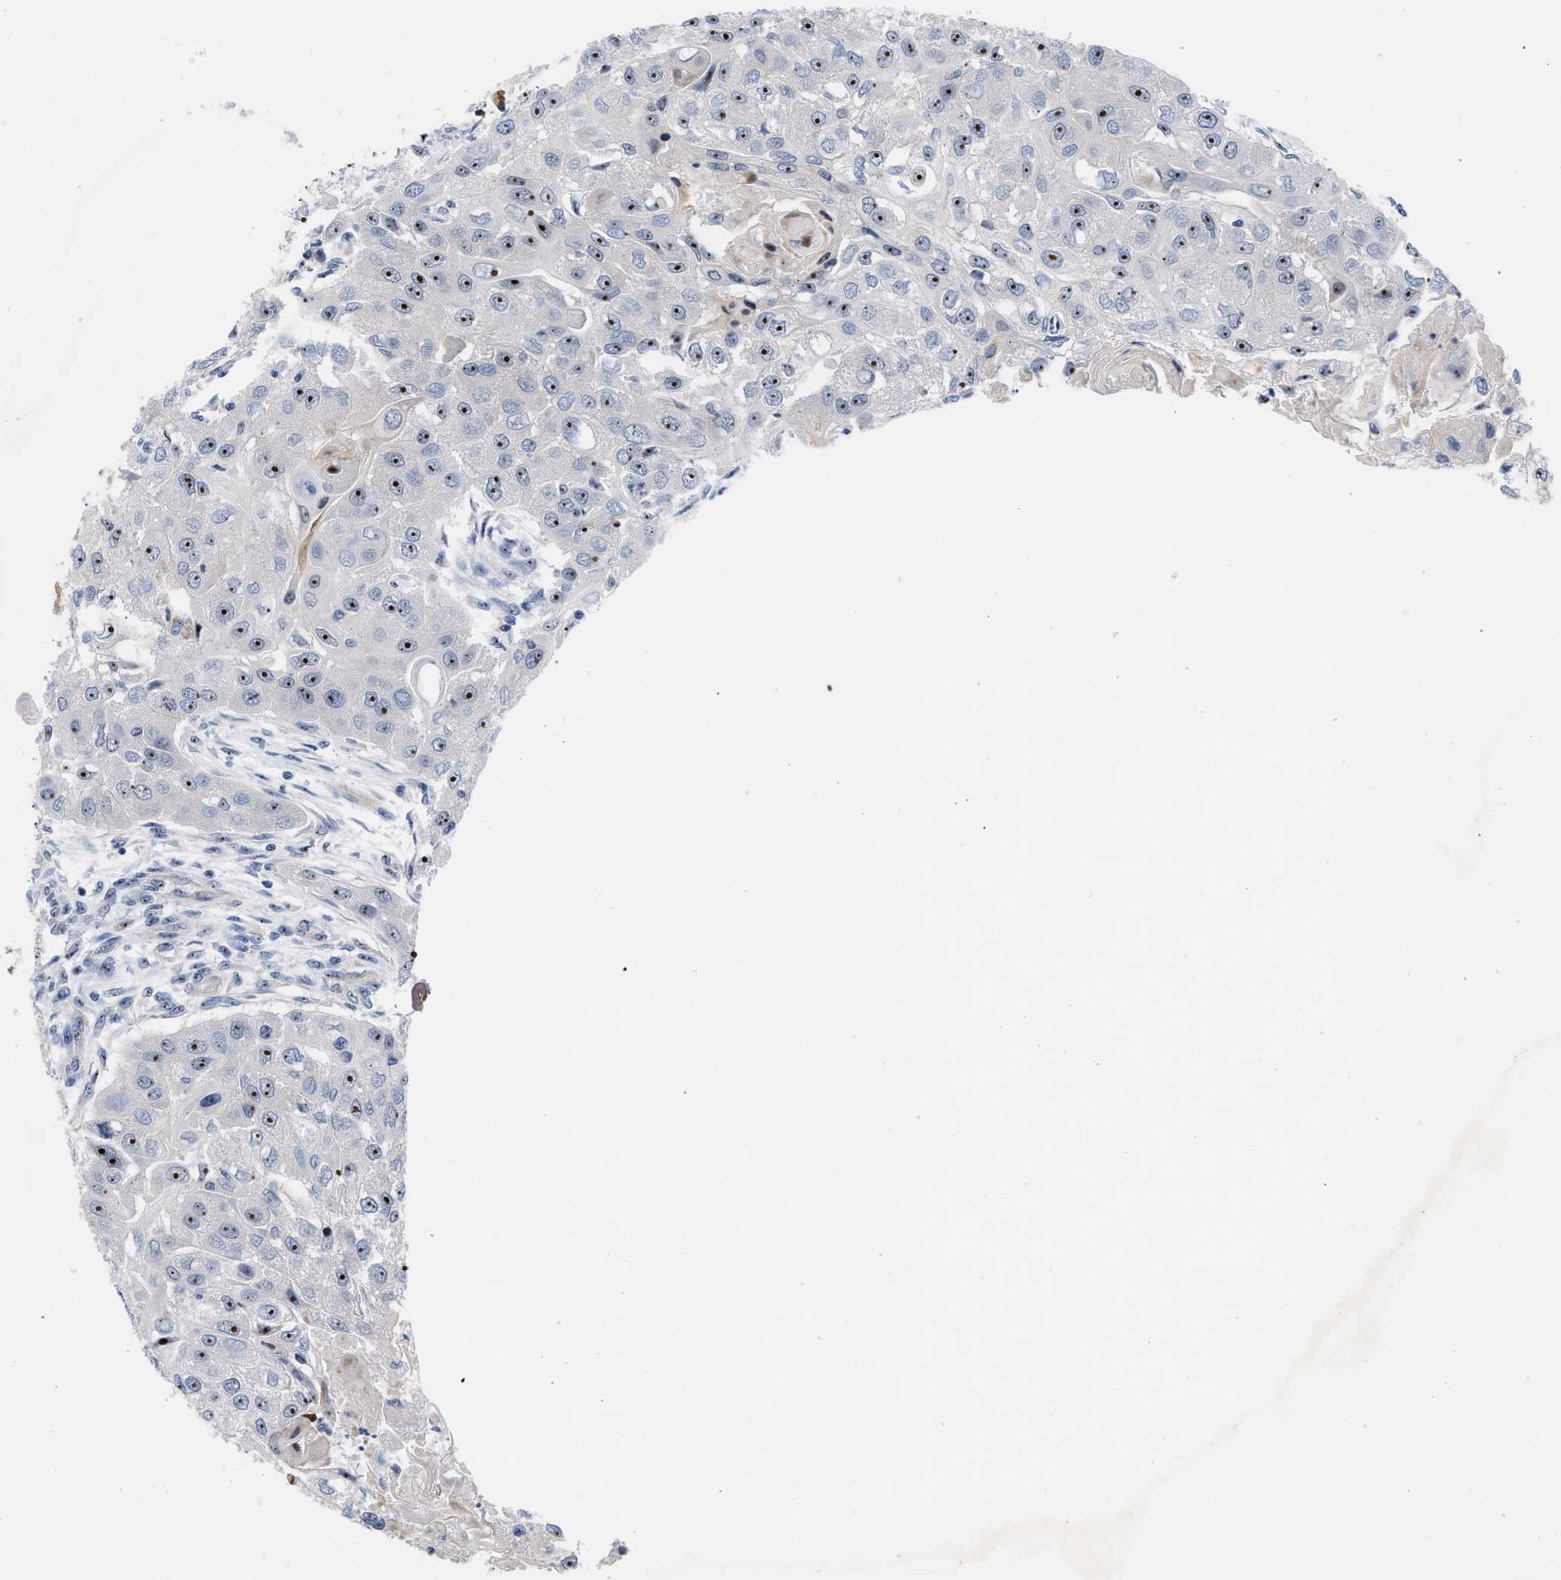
{"staining": {"intensity": "strong", "quantity": "25%-75%", "location": "nuclear"}, "tissue": "head and neck cancer", "cell_type": "Tumor cells", "image_type": "cancer", "snomed": [{"axis": "morphology", "description": "Normal tissue, NOS"}, {"axis": "morphology", "description": "Squamous cell carcinoma, NOS"}, {"axis": "topography", "description": "Skeletal muscle"}, {"axis": "topography", "description": "Head-Neck"}], "caption": "Approximately 25%-75% of tumor cells in head and neck cancer (squamous cell carcinoma) demonstrate strong nuclear protein expression as visualized by brown immunohistochemical staining.", "gene": "NOP58", "patient": {"sex": "male", "age": 51}}